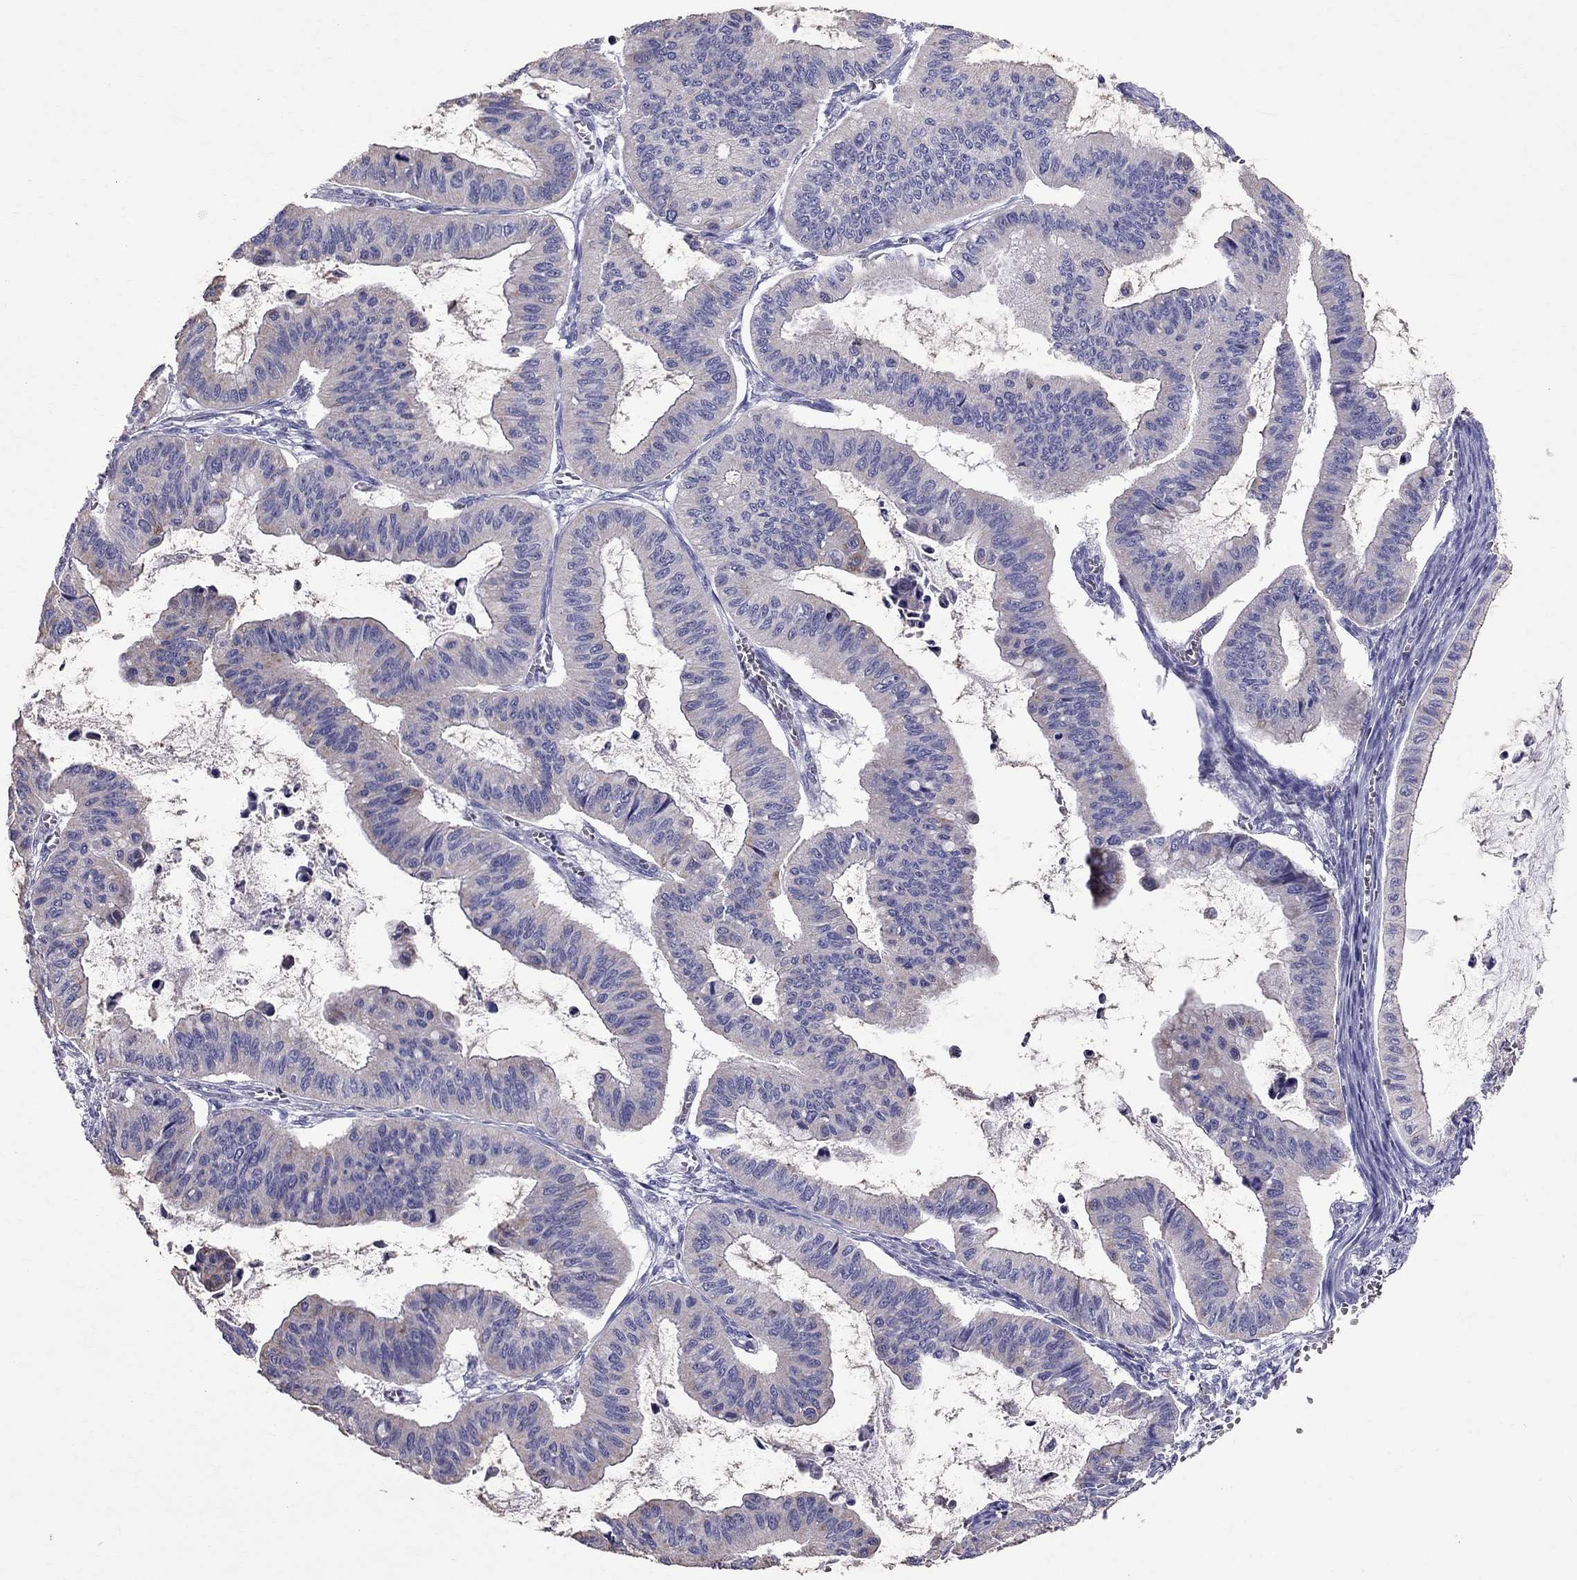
{"staining": {"intensity": "negative", "quantity": "none", "location": "none"}, "tissue": "ovarian cancer", "cell_type": "Tumor cells", "image_type": "cancer", "snomed": [{"axis": "morphology", "description": "Cystadenocarcinoma, mucinous, NOS"}, {"axis": "topography", "description": "Ovary"}], "caption": "Immunohistochemistry (IHC) photomicrograph of ovarian mucinous cystadenocarcinoma stained for a protein (brown), which shows no expression in tumor cells. (Brightfield microscopy of DAB (3,3'-diaminobenzidine) immunohistochemistry (IHC) at high magnification).", "gene": "TTLL13", "patient": {"sex": "female", "age": 72}}